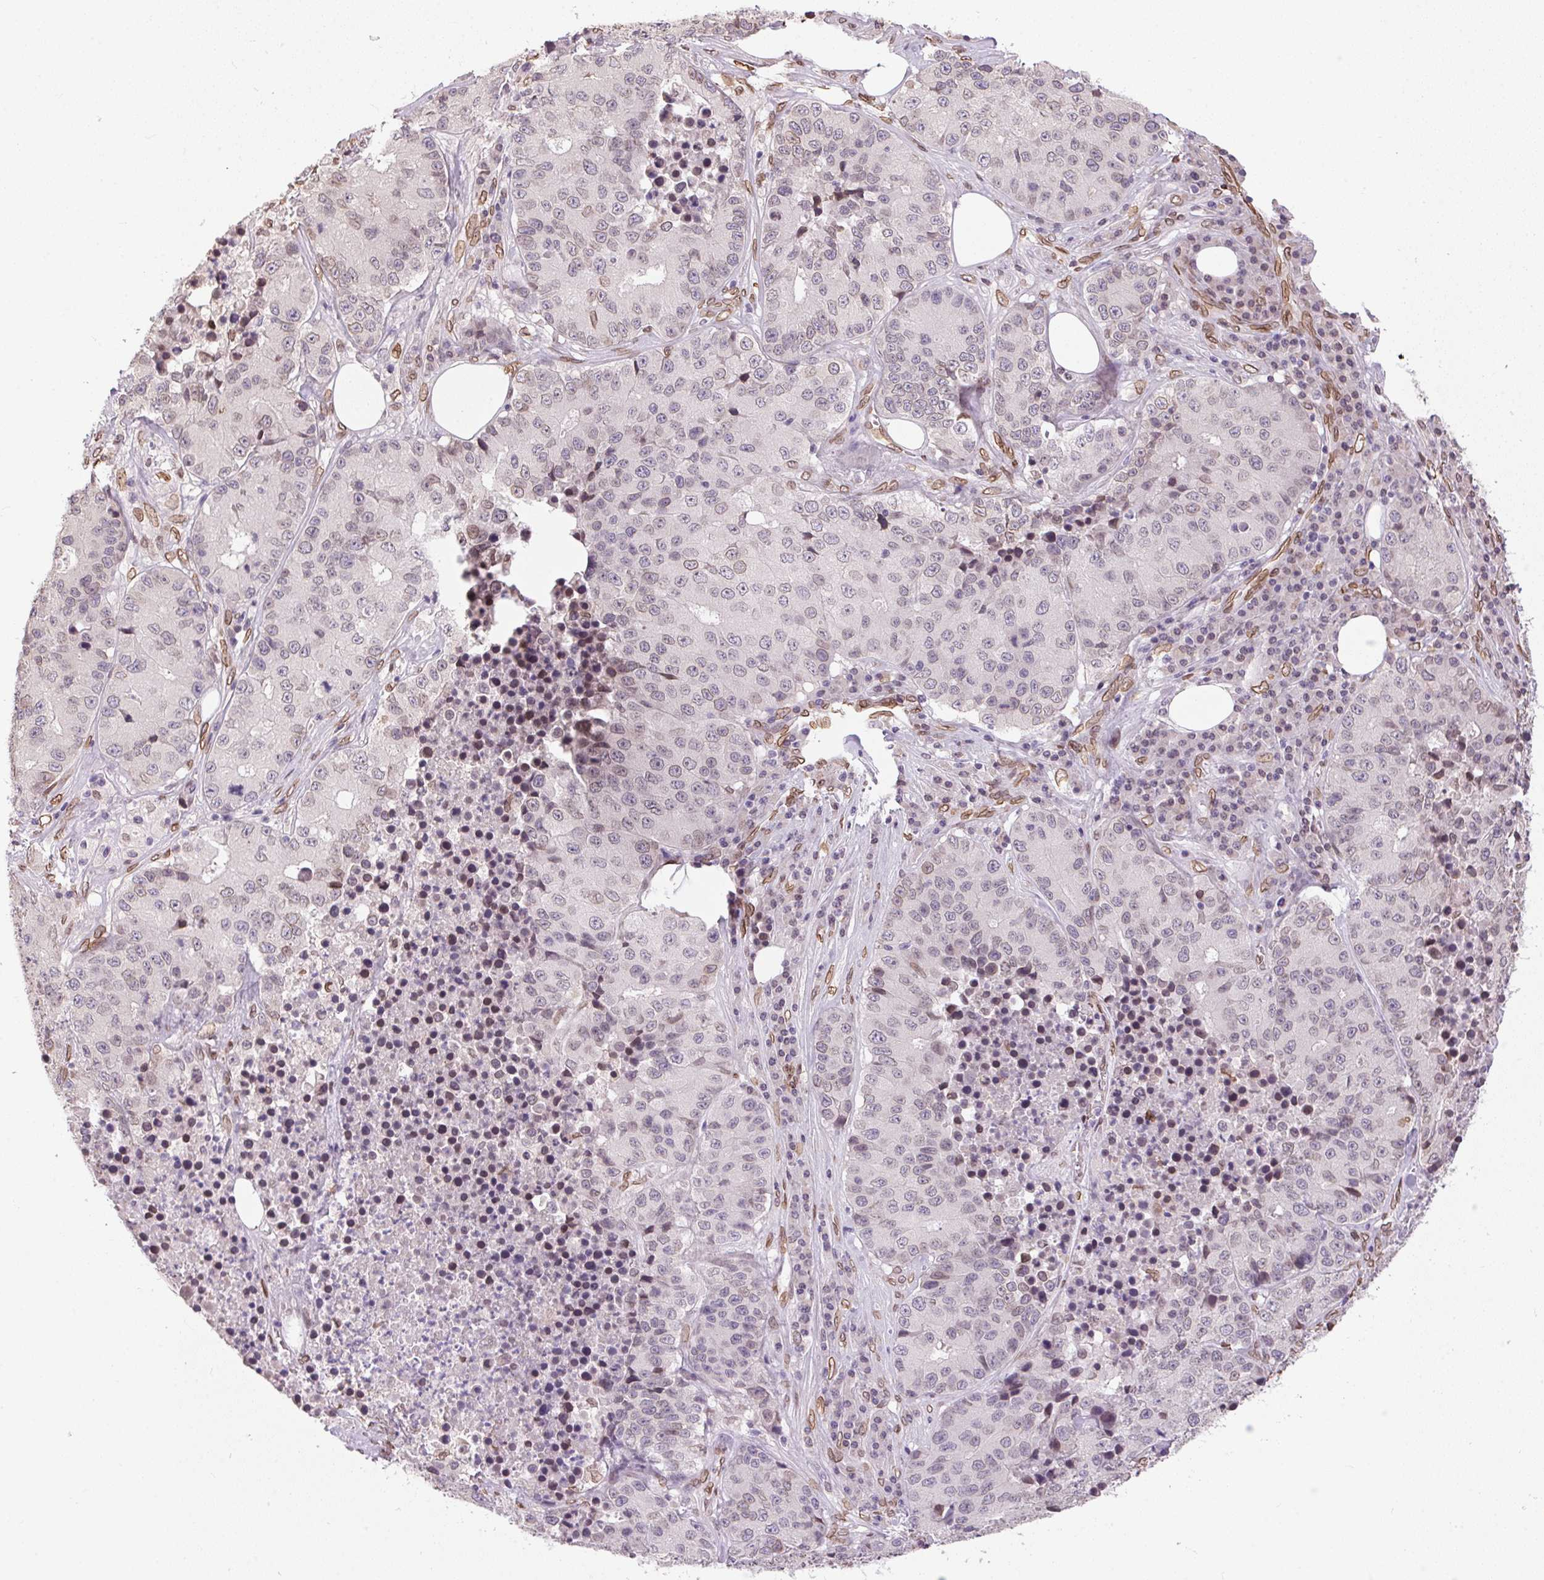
{"staining": {"intensity": "negative", "quantity": "none", "location": "none"}, "tissue": "stomach cancer", "cell_type": "Tumor cells", "image_type": "cancer", "snomed": [{"axis": "morphology", "description": "Adenocarcinoma, NOS"}, {"axis": "topography", "description": "Stomach"}], "caption": "IHC of stomach cancer shows no staining in tumor cells. Nuclei are stained in blue.", "gene": "TMEM175", "patient": {"sex": "male", "age": 71}}